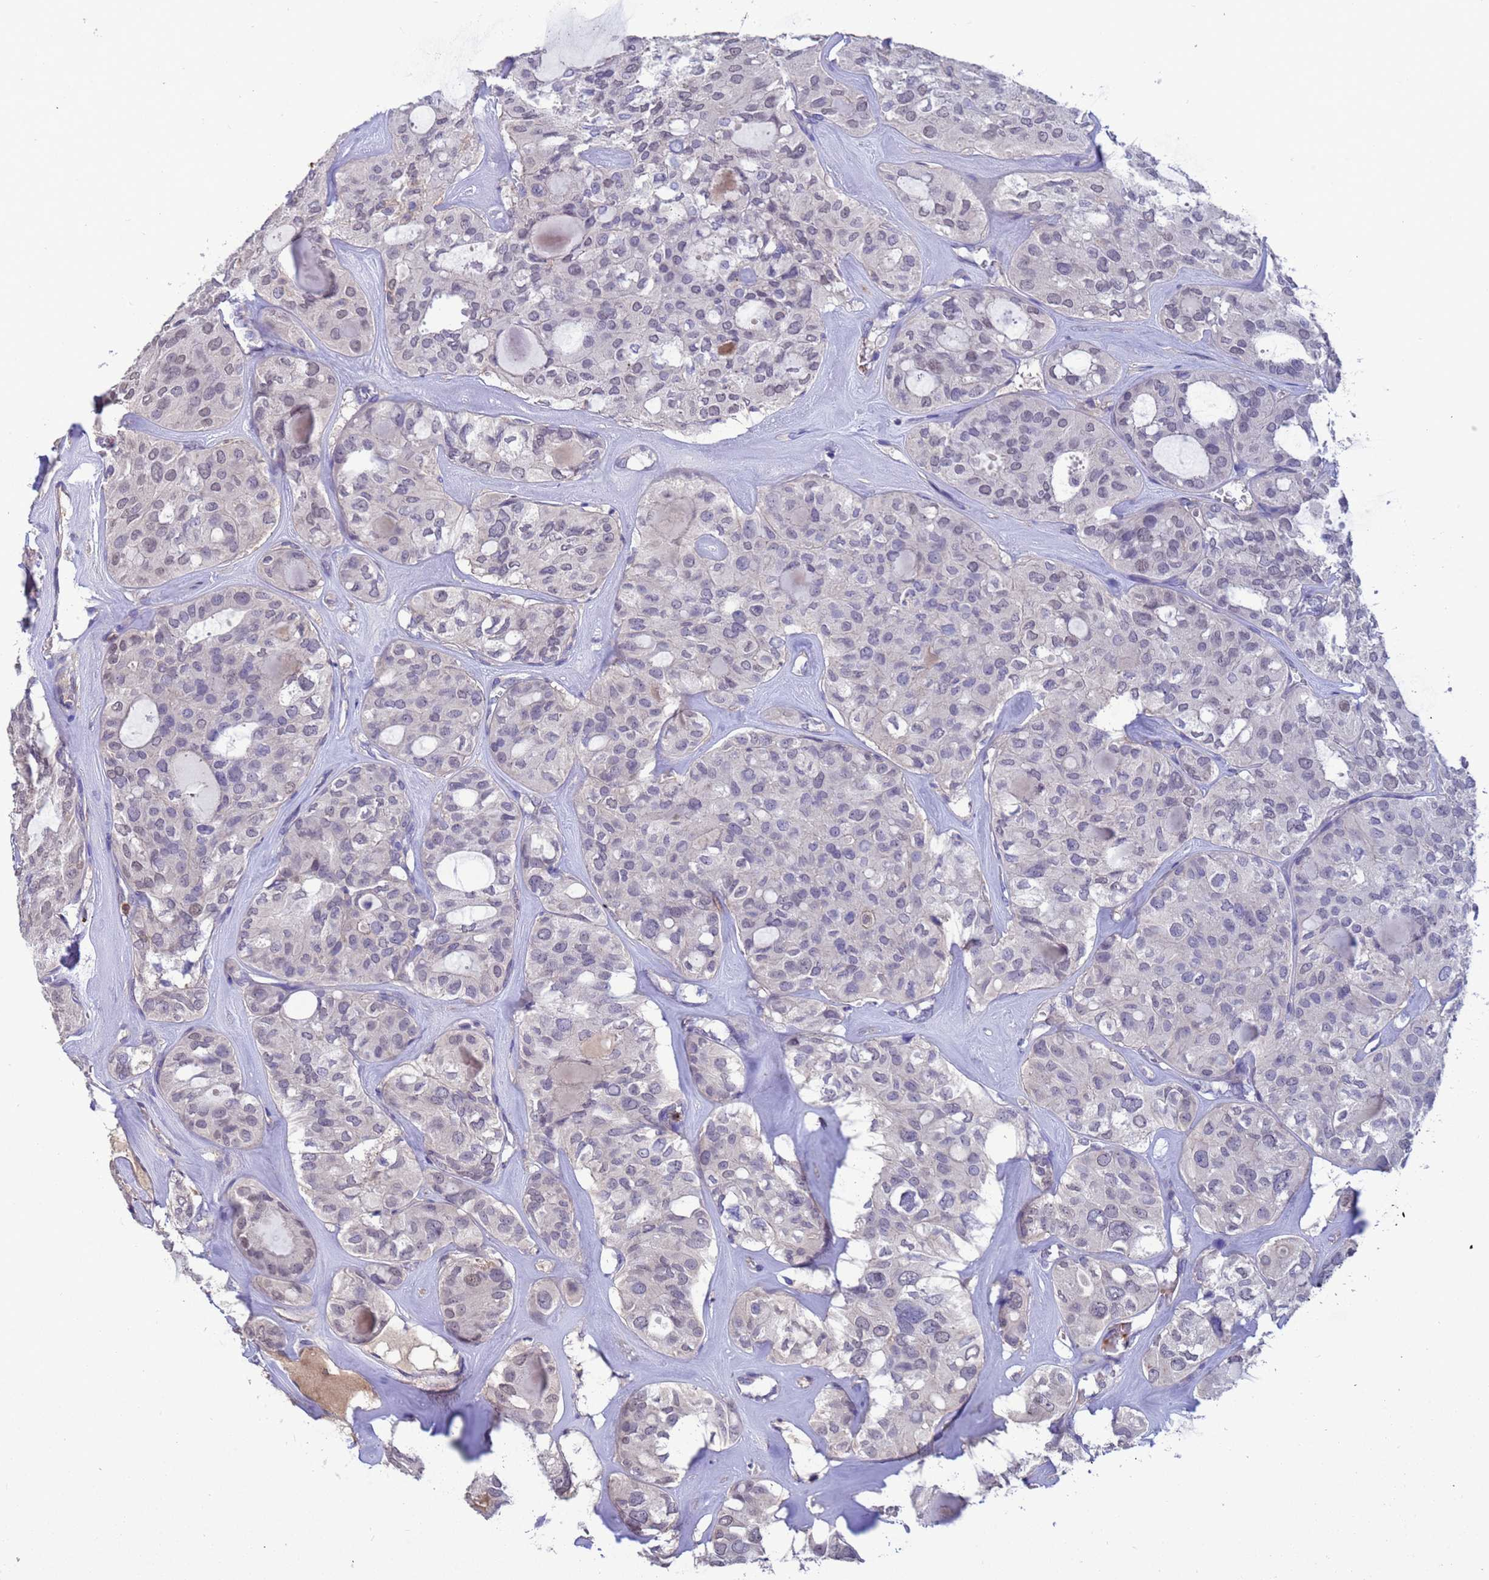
{"staining": {"intensity": "negative", "quantity": "none", "location": "none"}, "tissue": "thyroid cancer", "cell_type": "Tumor cells", "image_type": "cancer", "snomed": [{"axis": "morphology", "description": "Follicular adenoma carcinoma, NOS"}, {"axis": "topography", "description": "Thyroid gland"}], "caption": "The micrograph demonstrates no staining of tumor cells in thyroid follicular adenoma carcinoma.", "gene": "AMPD3", "patient": {"sex": "male", "age": 75}}